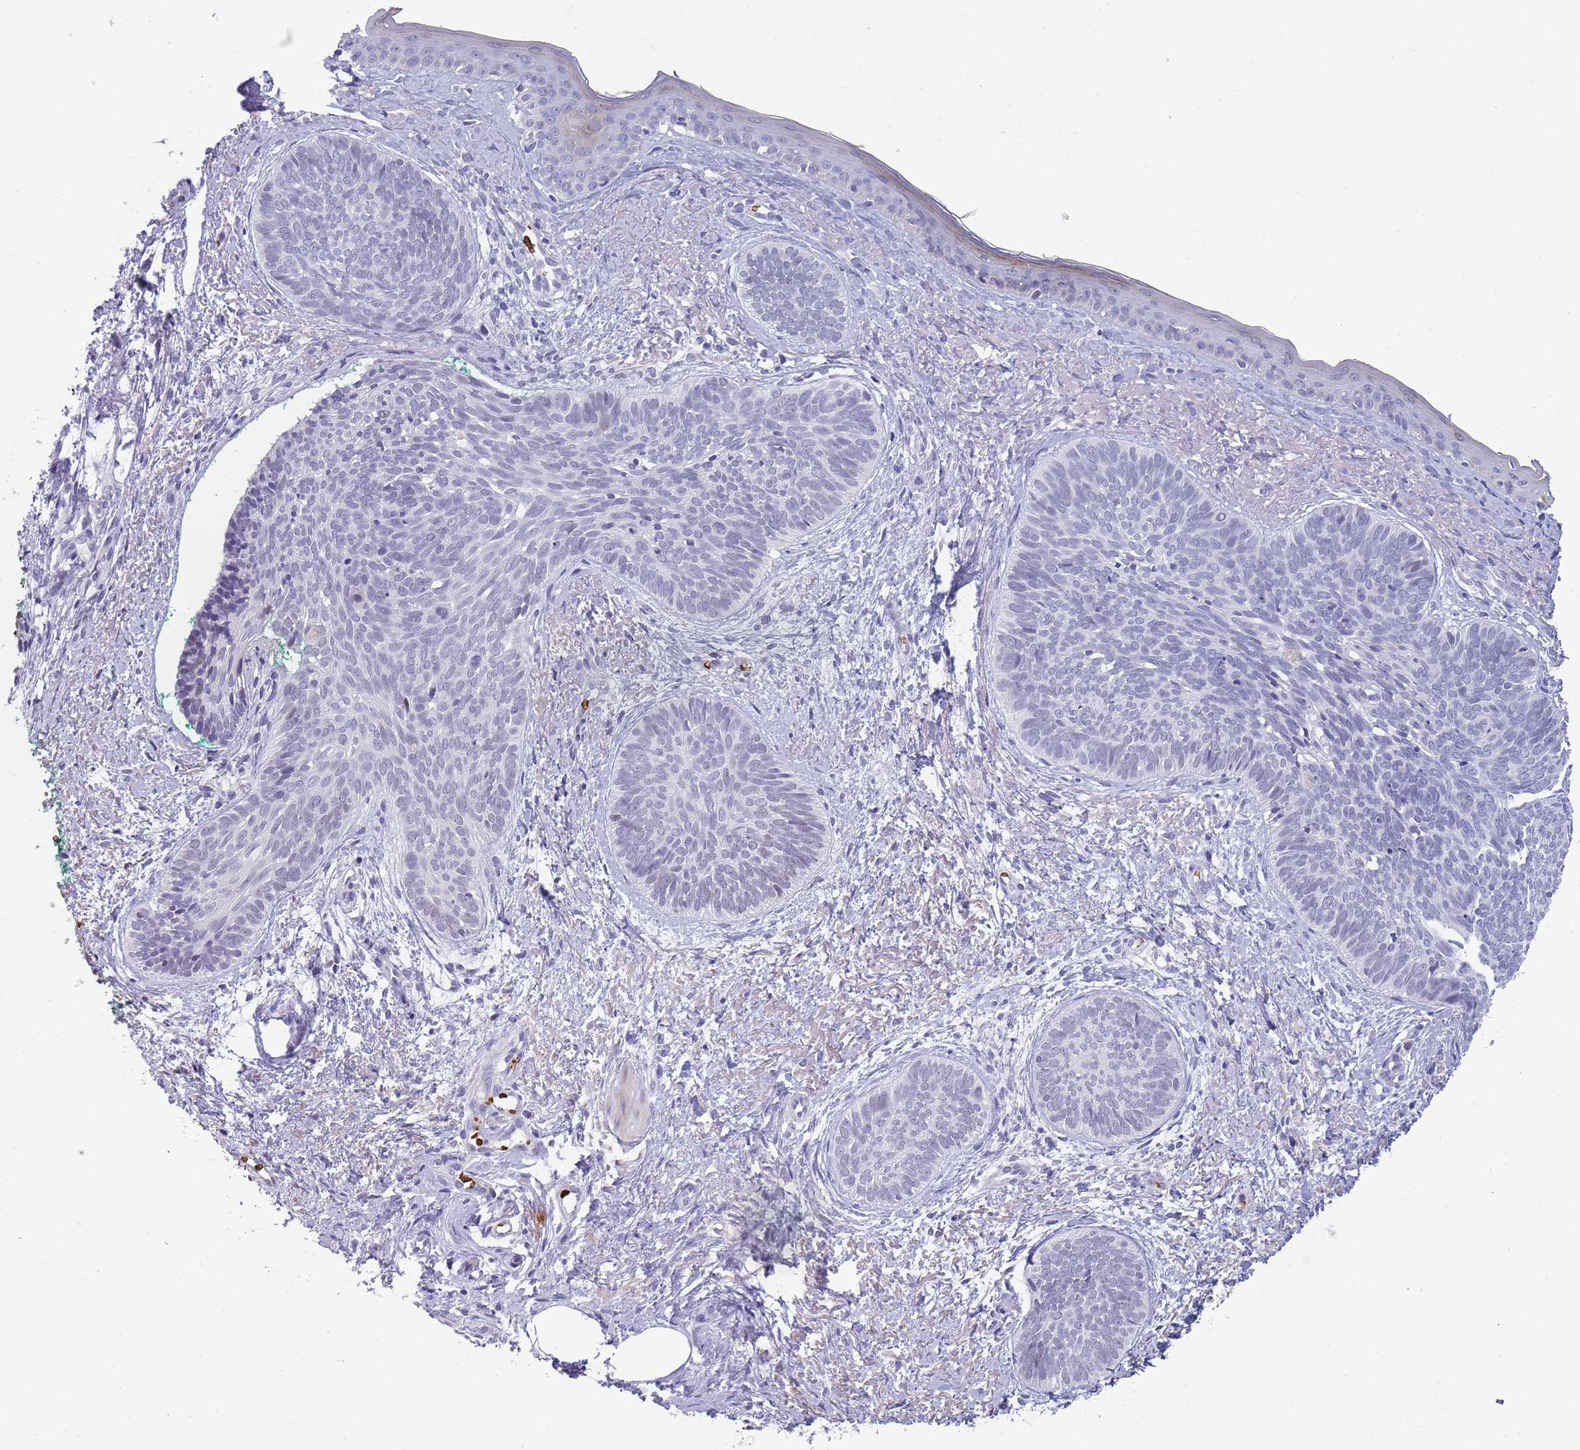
{"staining": {"intensity": "negative", "quantity": "none", "location": "none"}, "tissue": "skin cancer", "cell_type": "Tumor cells", "image_type": "cancer", "snomed": [{"axis": "morphology", "description": "Basal cell carcinoma"}, {"axis": "topography", "description": "Skin"}], "caption": "Tumor cells show no significant expression in skin basal cell carcinoma. (Stains: DAB (3,3'-diaminobenzidine) immunohistochemistry with hematoxylin counter stain, Microscopy: brightfield microscopy at high magnification).", "gene": "LYPD6B", "patient": {"sex": "female", "age": 81}}